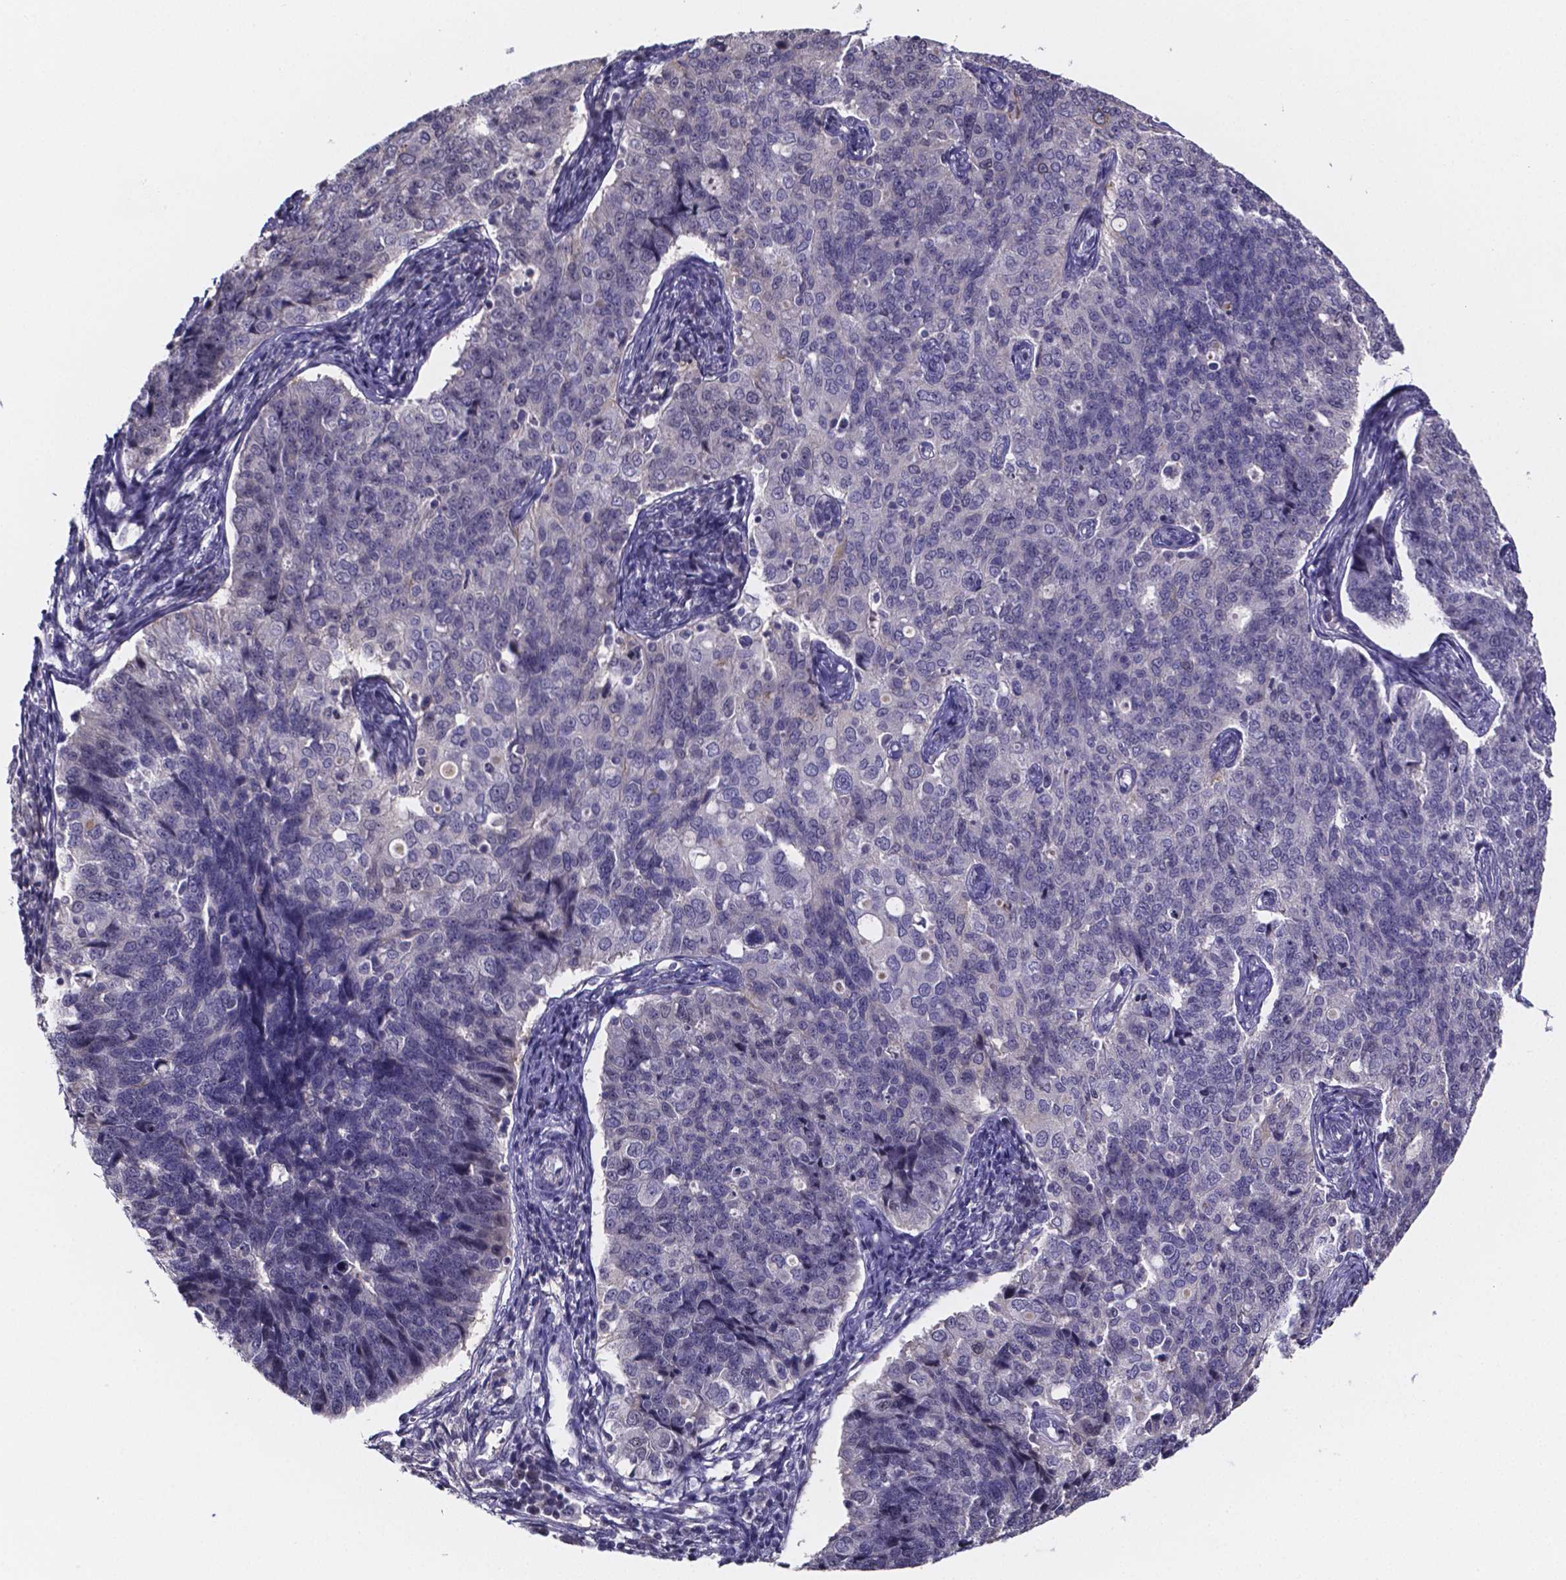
{"staining": {"intensity": "negative", "quantity": "none", "location": "none"}, "tissue": "endometrial cancer", "cell_type": "Tumor cells", "image_type": "cancer", "snomed": [{"axis": "morphology", "description": "Adenocarcinoma, NOS"}, {"axis": "topography", "description": "Endometrium"}], "caption": "The IHC micrograph has no significant staining in tumor cells of endometrial cancer (adenocarcinoma) tissue.", "gene": "IZUMO1", "patient": {"sex": "female", "age": 43}}